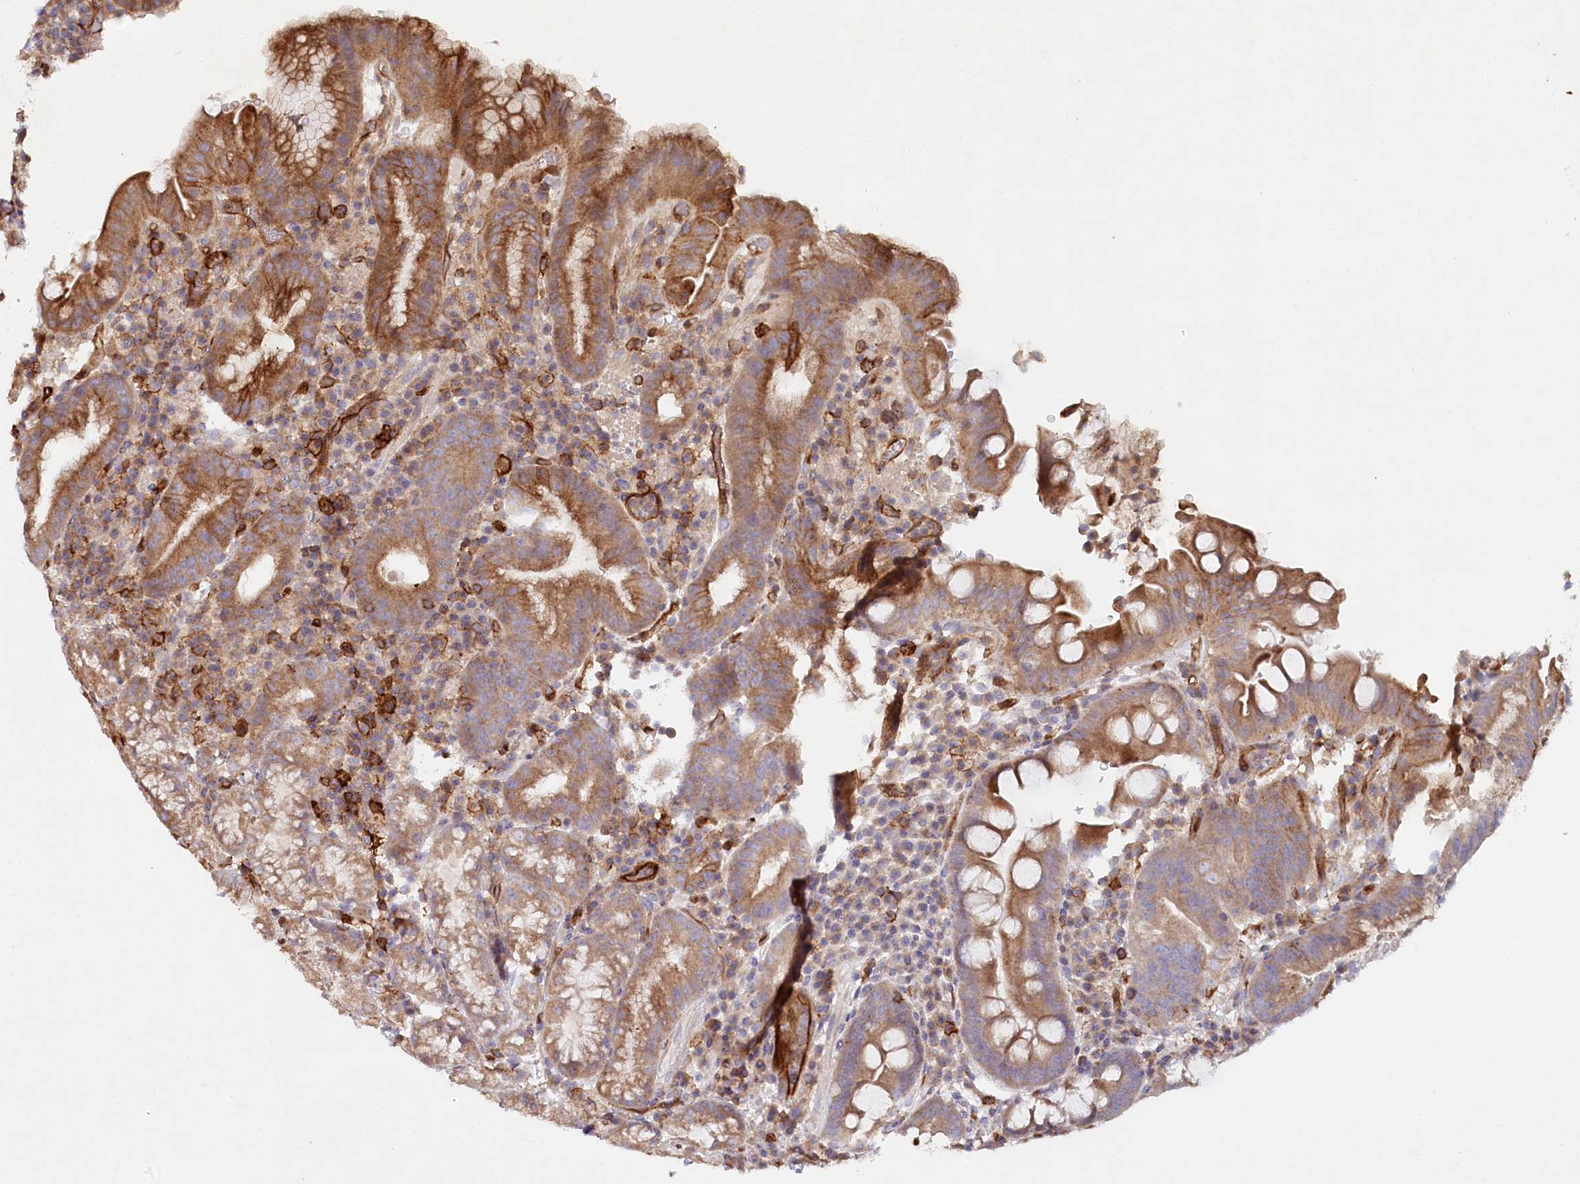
{"staining": {"intensity": "moderate", "quantity": ">75%", "location": "cytoplasmic/membranous"}, "tissue": "stomach", "cell_type": "Glandular cells", "image_type": "normal", "snomed": [{"axis": "morphology", "description": "Normal tissue, NOS"}, {"axis": "morphology", "description": "Inflammation, NOS"}, {"axis": "topography", "description": "Stomach"}], "caption": "Immunohistochemical staining of benign stomach displays medium levels of moderate cytoplasmic/membranous staining in approximately >75% of glandular cells. (DAB = brown stain, brightfield microscopy at high magnification).", "gene": "RBP5", "patient": {"sex": "male", "age": 79}}